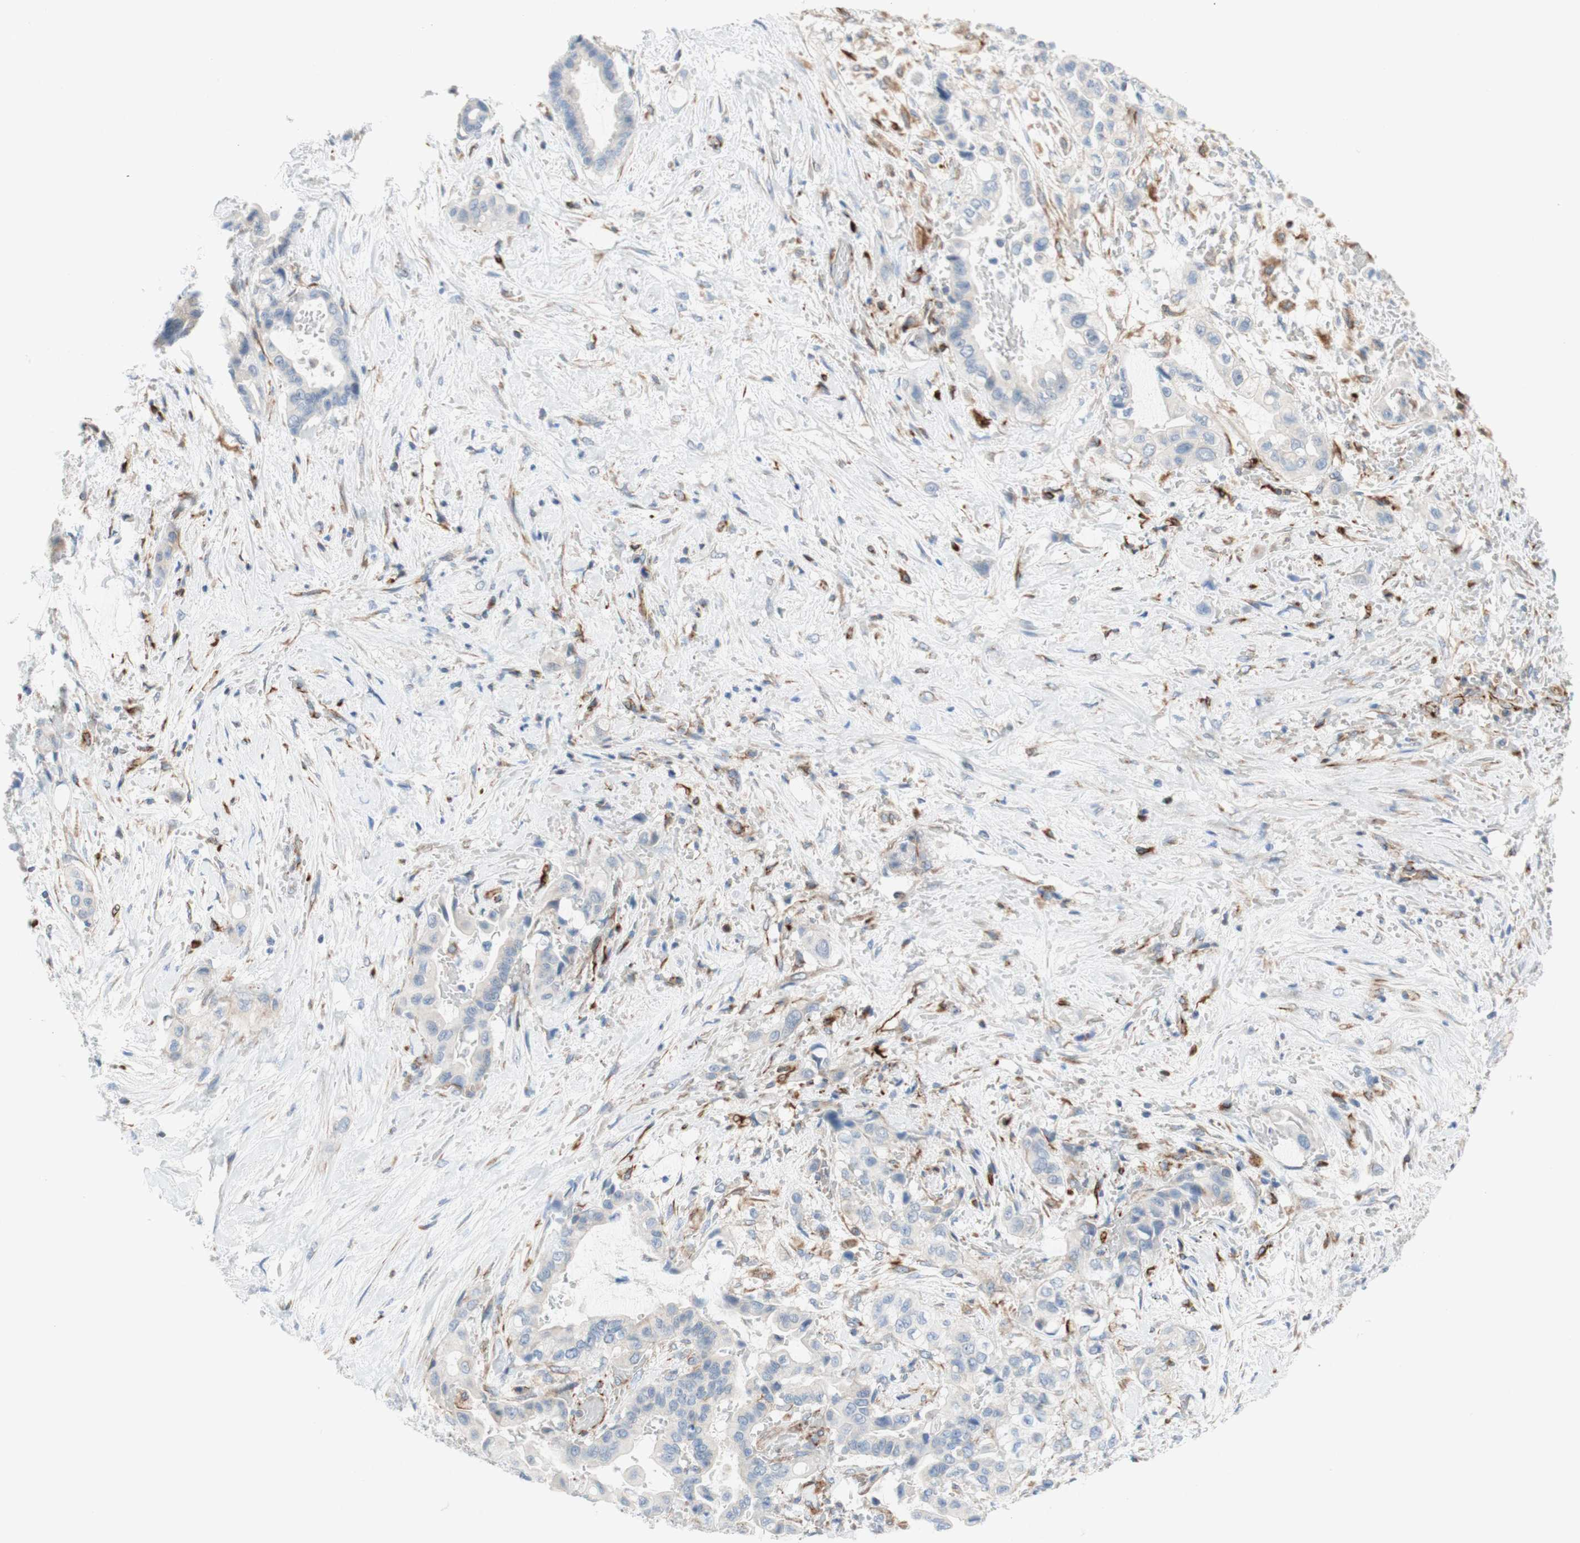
{"staining": {"intensity": "negative", "quantity": "none", "location": "none"}, "tissue": "liver cancer", "cell_type": "Tumor cells", "image_type": "cancer", "snomed": [{"axis": "morphology", "description": "Cholangiocarcinoma"}, {"axis": "topography", "description": "Liver"}], "caption": "IHC micrograph of human cholangiocarcinoma (liver) stained for a protein (brown), which demonstrates no positivity in tumor cells.", "gene": "POU2AF1", "patient": {"sex": "female", "age": 61}}